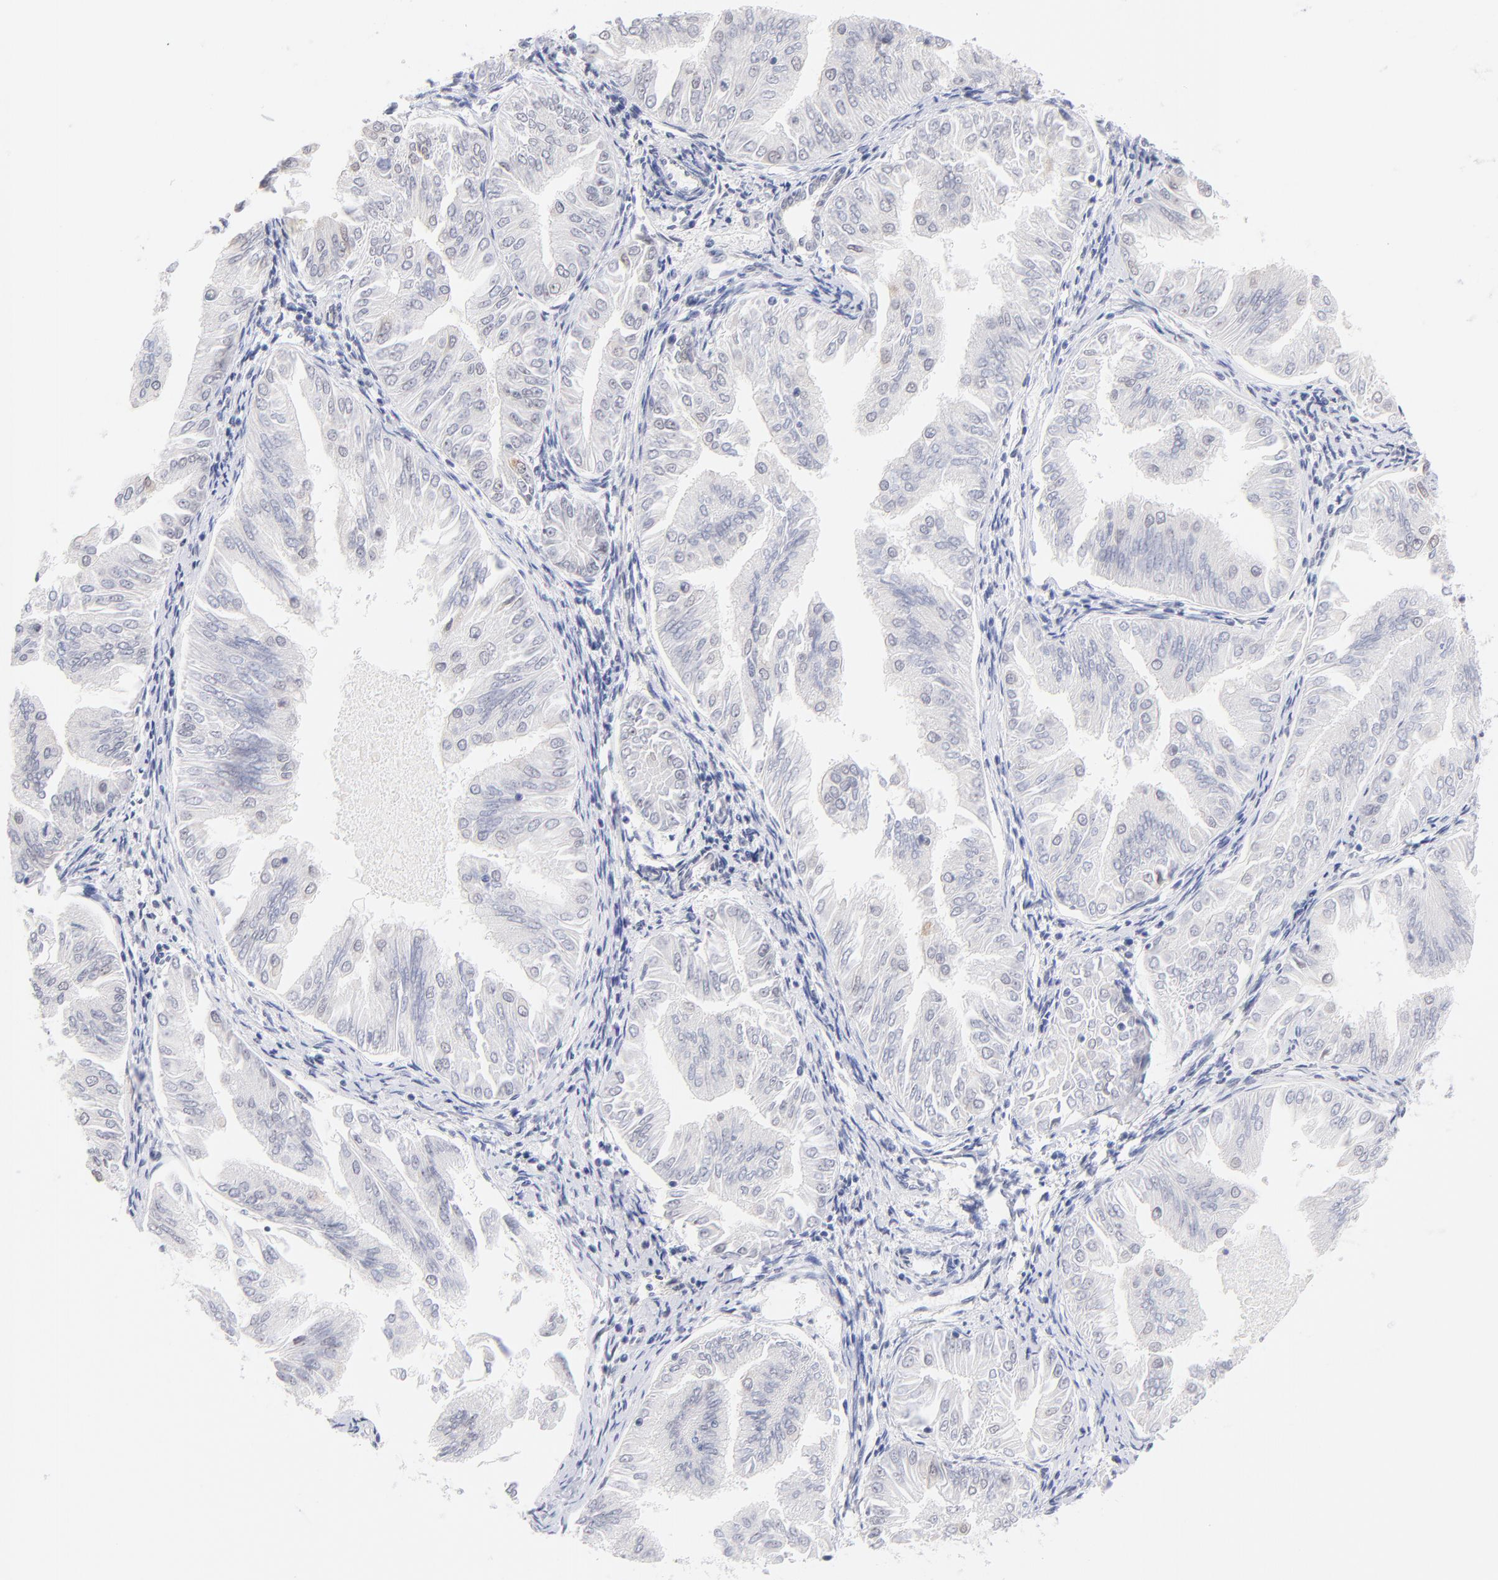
{"staining": {"intensity": "negative", "quantity": "none", "location": "none"}, "tissue": "endometrial cancer", "cell_type": "Tumor cells", "image_type": "cancer", "snomed": [{"axis": "morphology", "description": "Adenocarcinoma, NOS"}, {"axis": "topography", "description": "Endometrium"}], "caption": "Immunohistochemical staining of human adenocarcinoma (endometrial) shows no significant expression in tumor cells. (DAB IHC, high magnification).", "gene": "ZNF74", "patient": {"sex": "female", "age": 53}}